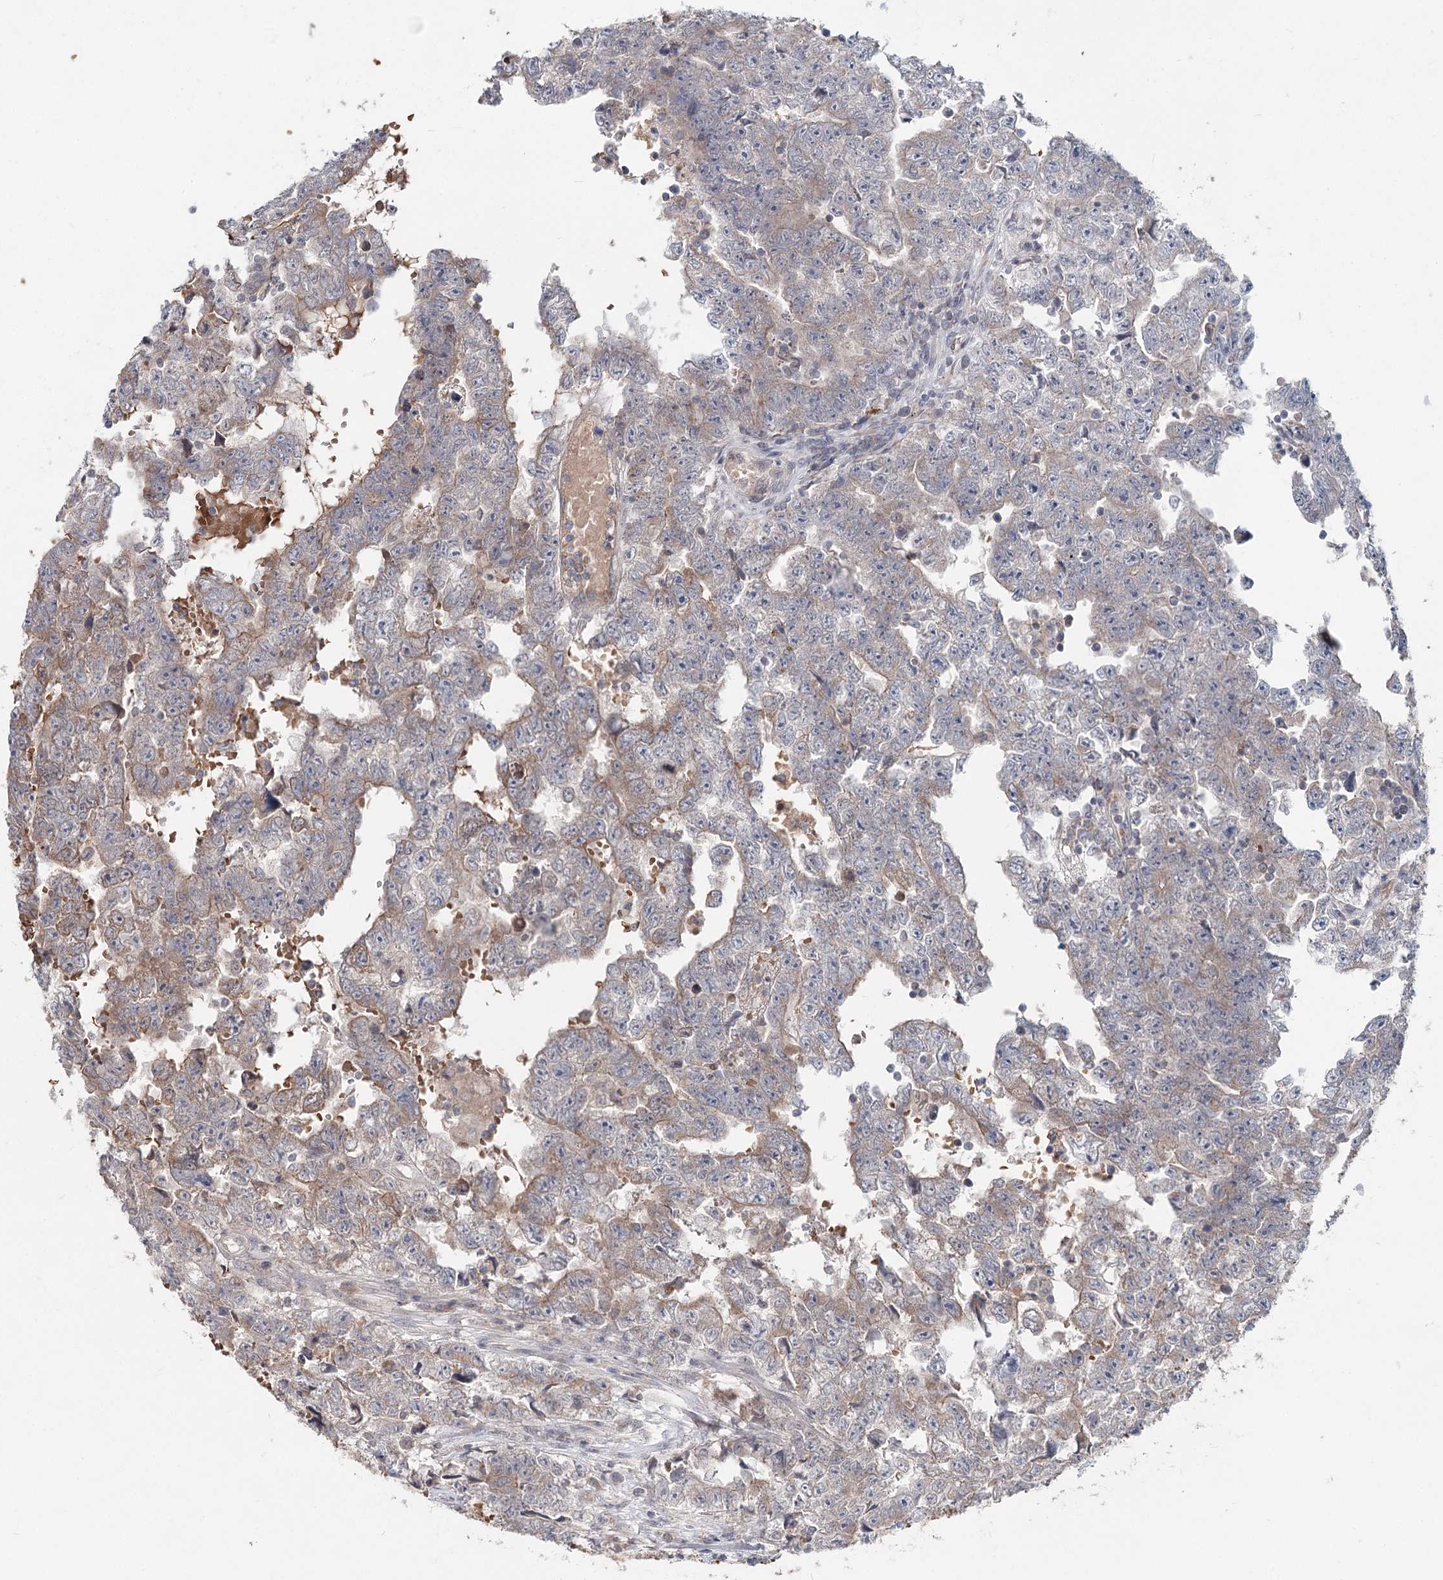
{"staining": {"intensity": "weak", "quantity": "<25%", "location": "cytoplasmic/membranous"}, "tissue": "testis cancer", "cell_type": "Tumor cells", "image_type": "cancer", "snomed": [{"axis": "morphology", "description": "Carcinoma, Embryonal, NOS"}, {"axis": "topography", "description": "Testis"}], "caption": "An immunohistochemistry (IHC) micrograph of embryonal carcinoma (testis) is shown. There is no staining in tumor cells of embryonal carcinoma (testis).", "gene": "FBXO7", "patient": {"sex": "male", "age": 25}}